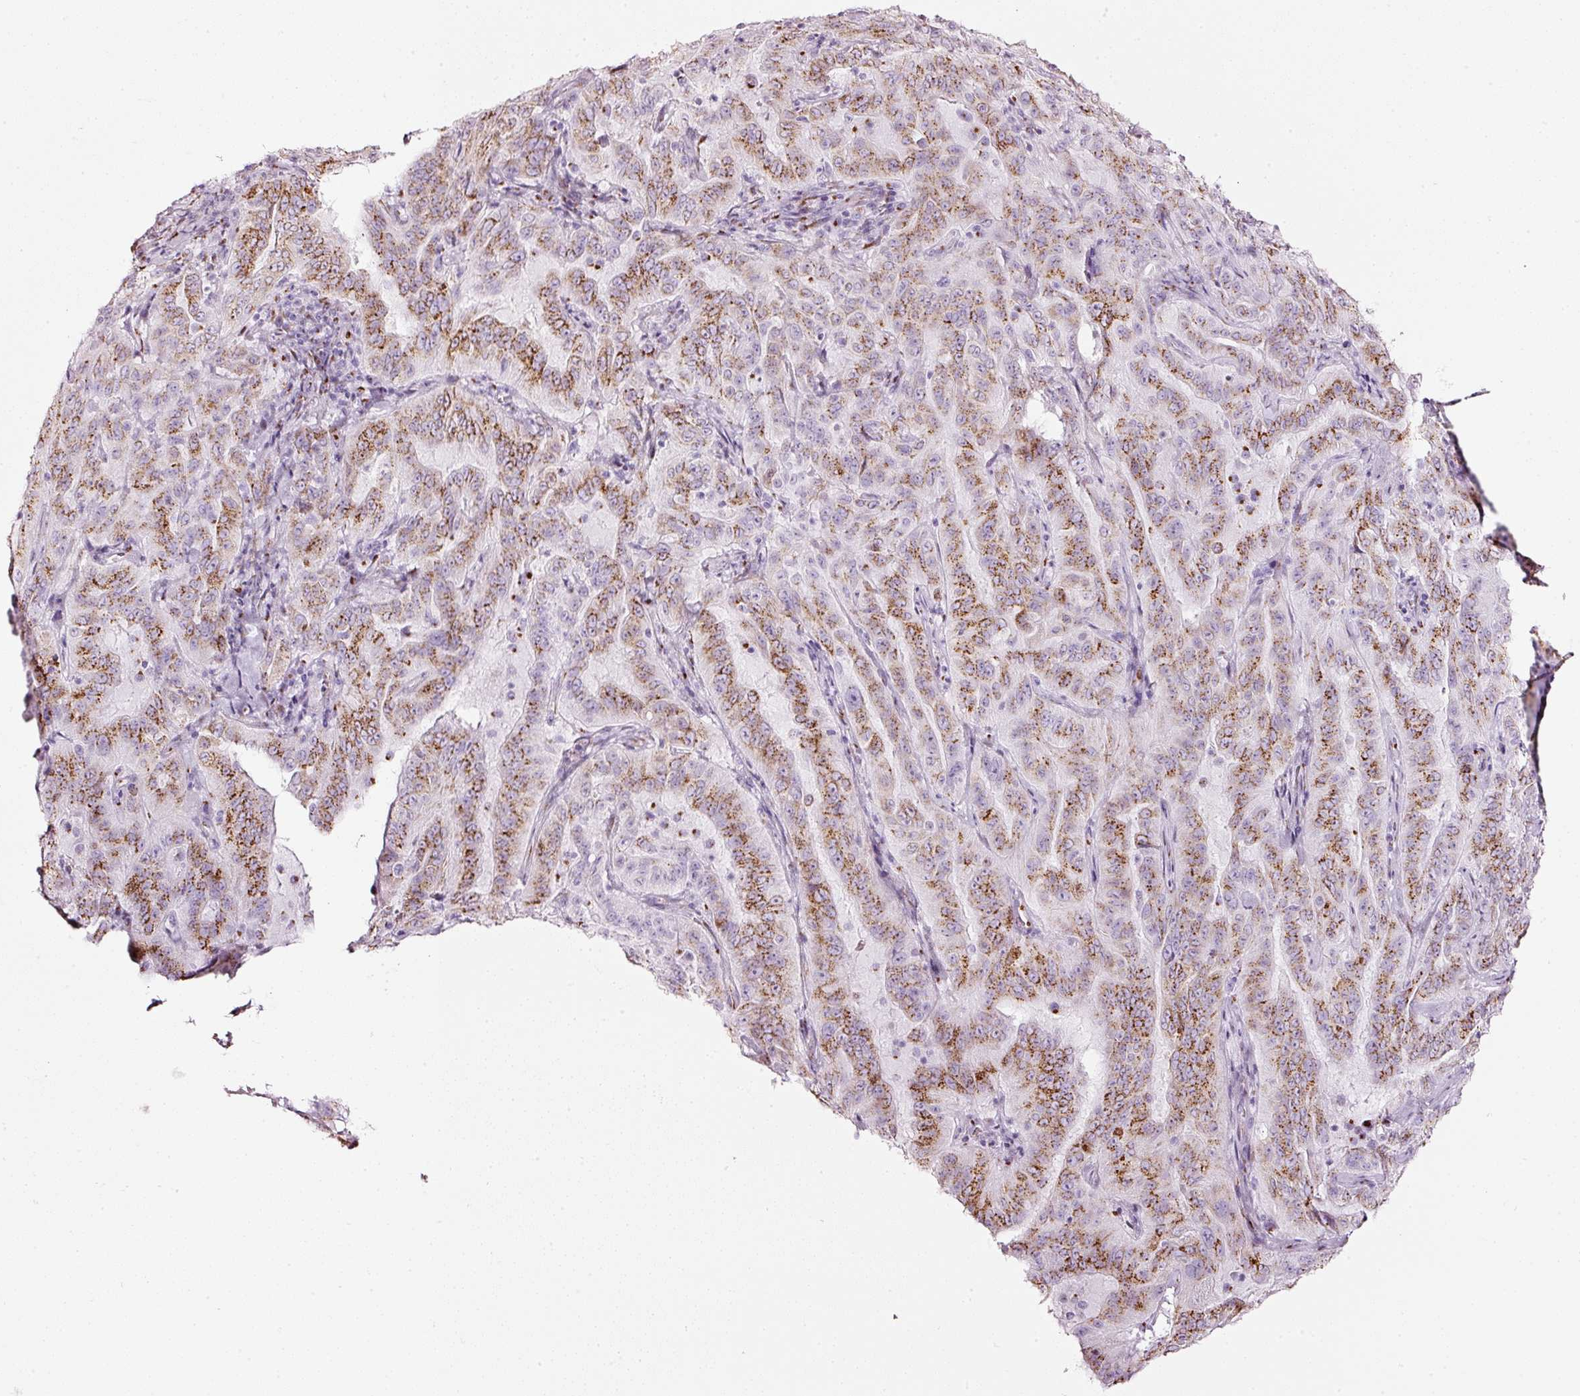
{"staining": {"intensity": "moderate", "quantity": ">75%", "location": "cytoplasmic/membranous"}, "tissue": "pancreatic cancer", "cell_type": "Tumor cells", "image_type": "cancer", "snomed": [{"axis": "morphology", "description": "Adenocarcinoma, NOS"}, {"axis": "topography", "description": "Pancreas"}], "caption": "This photomicrograph reveals IHC staining of pancreatic cancer, with medium moderate cytoplasmic/membranous positivity in about >75% of tumor cells.", "gene": "SDF4", "patient": {"sex": "male", "age": 63}}